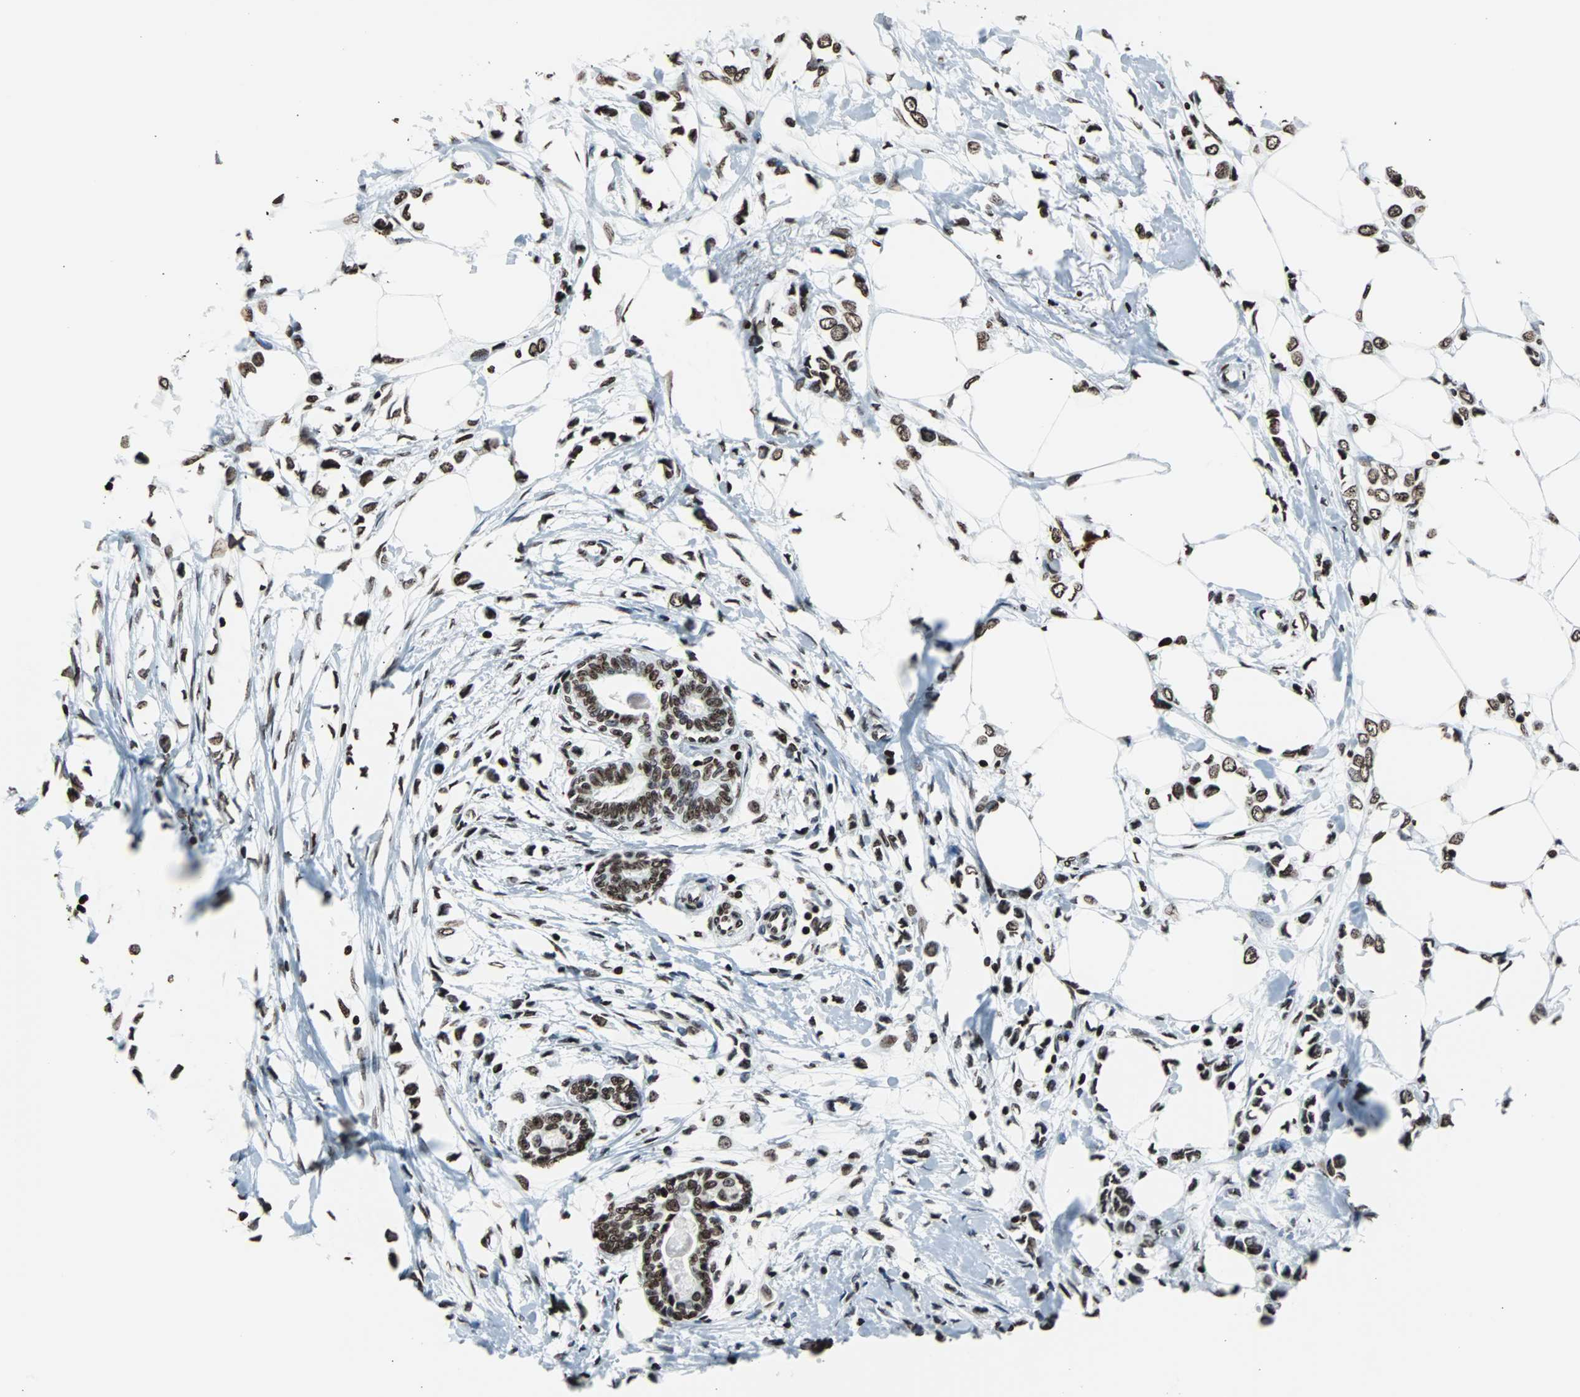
{"staining": {"intensity": "strong", "quantity": ">75%", "location": "nuclear"}, "tissue": "breast cancer", "cell_type": "Tumor cells", "image_type": "cancer", "snomed": [{"axis": "morphology", "description": "Lobular carcinoma"}, {"axis": "topography", "description": "Breast"}], "caption": "Strong nuclear protein staining is seen in about >75% of tumor cells in lobular carcinoma (breast). (brown staining indicates protein expression, while blue staining denotes nuclei).", "gene": "H2BC18", "patient": {"sex": "female", "age": 51}}